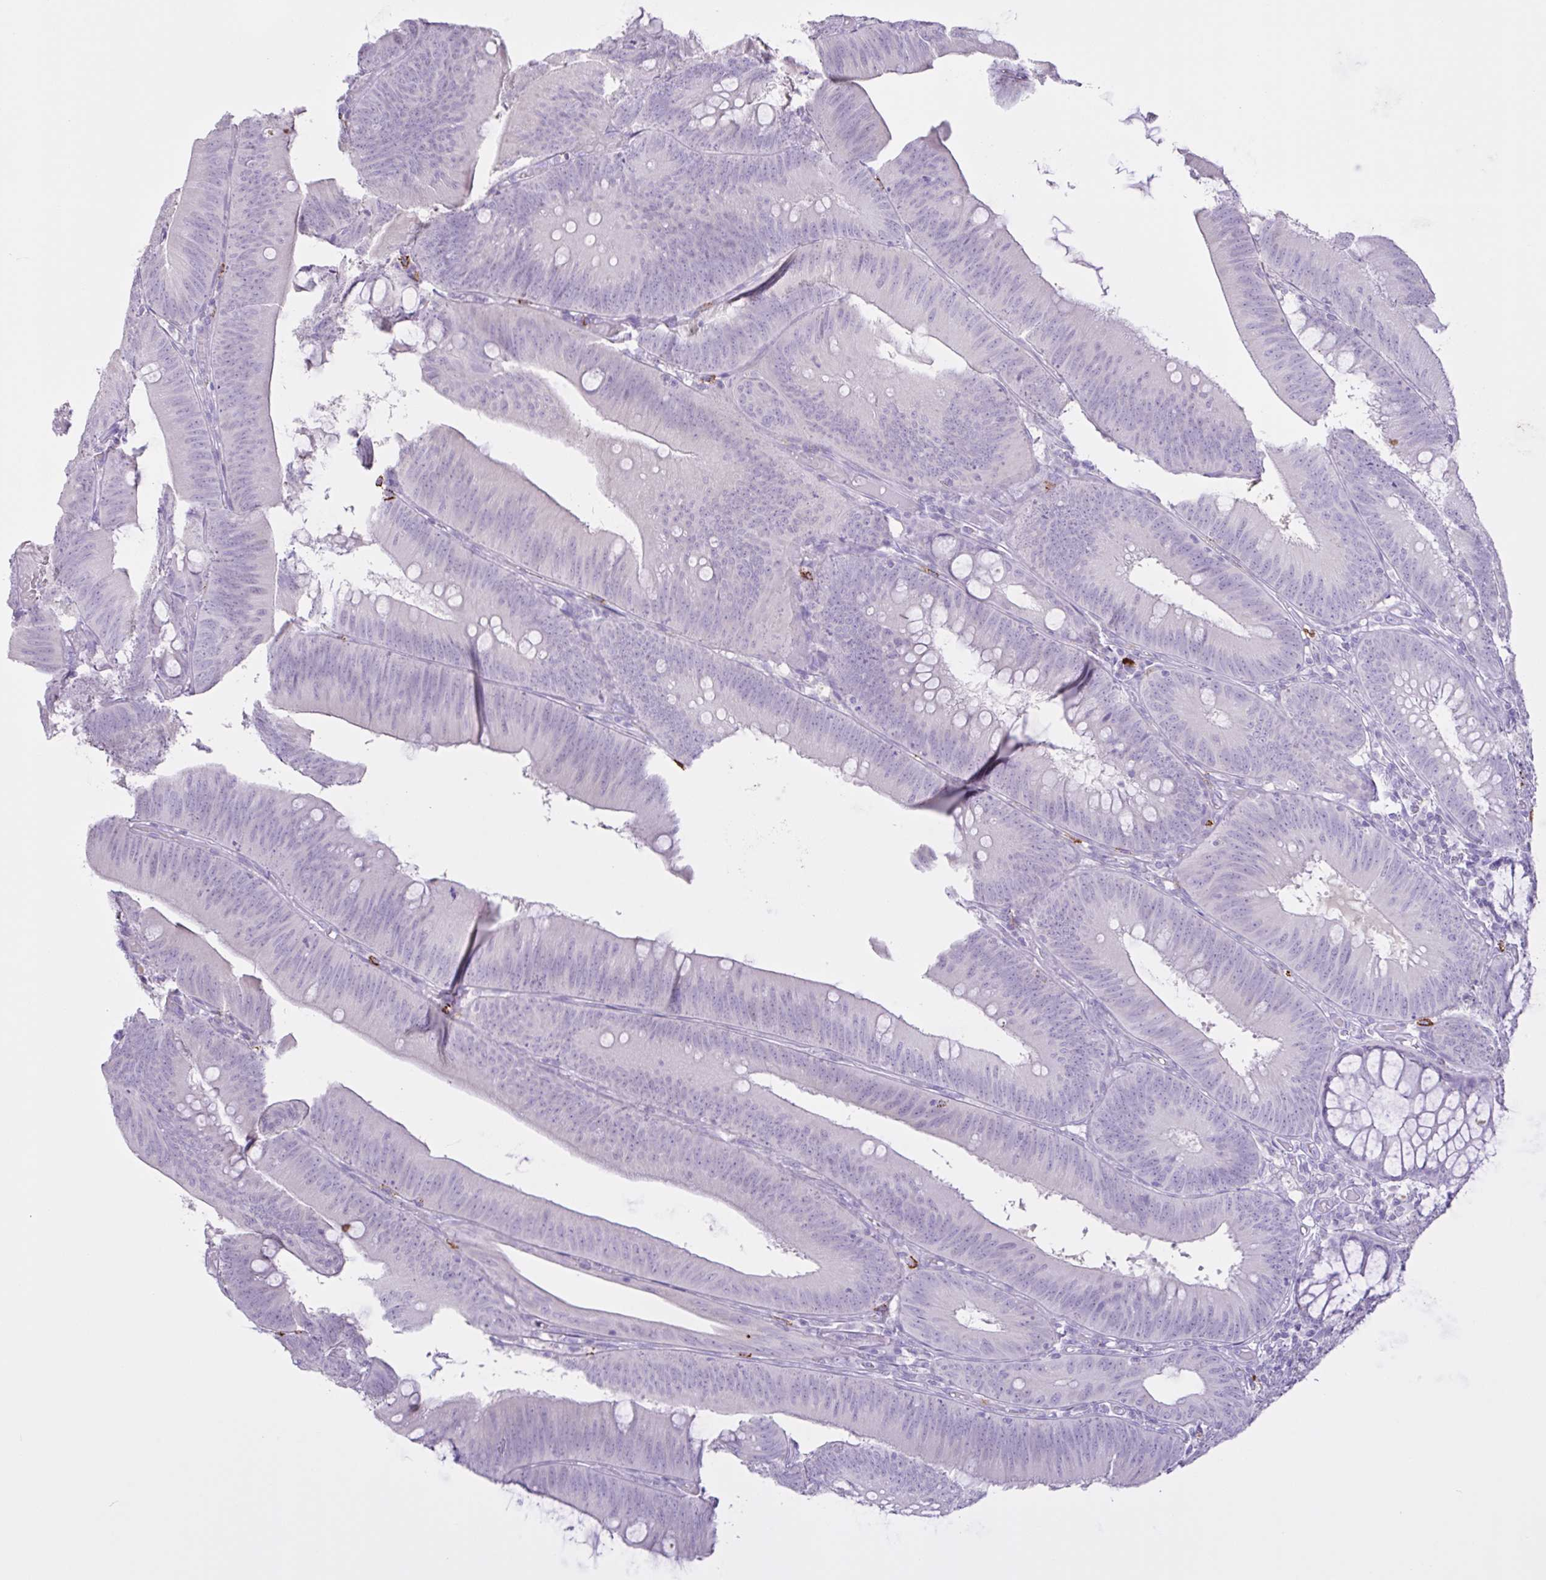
{"staining": {"intensity": "negative", "quantity": "none", "location": "none"}, "tissue": "colorectal cancer", "cell_type": "Tumor cells", "image_type": "cancer", "snomed": [{"axis": "morphology", "description": "Adenocarcinoma, NOS"}, {"axis": "topography", "description": "Colon"}], "caption": "Colorectal adenocarcinoma was stained to show a protein in brown. There is no significant staining in tumor cells.", "gene": "CST11", "patient": {"sex": "male", "age": 84}}